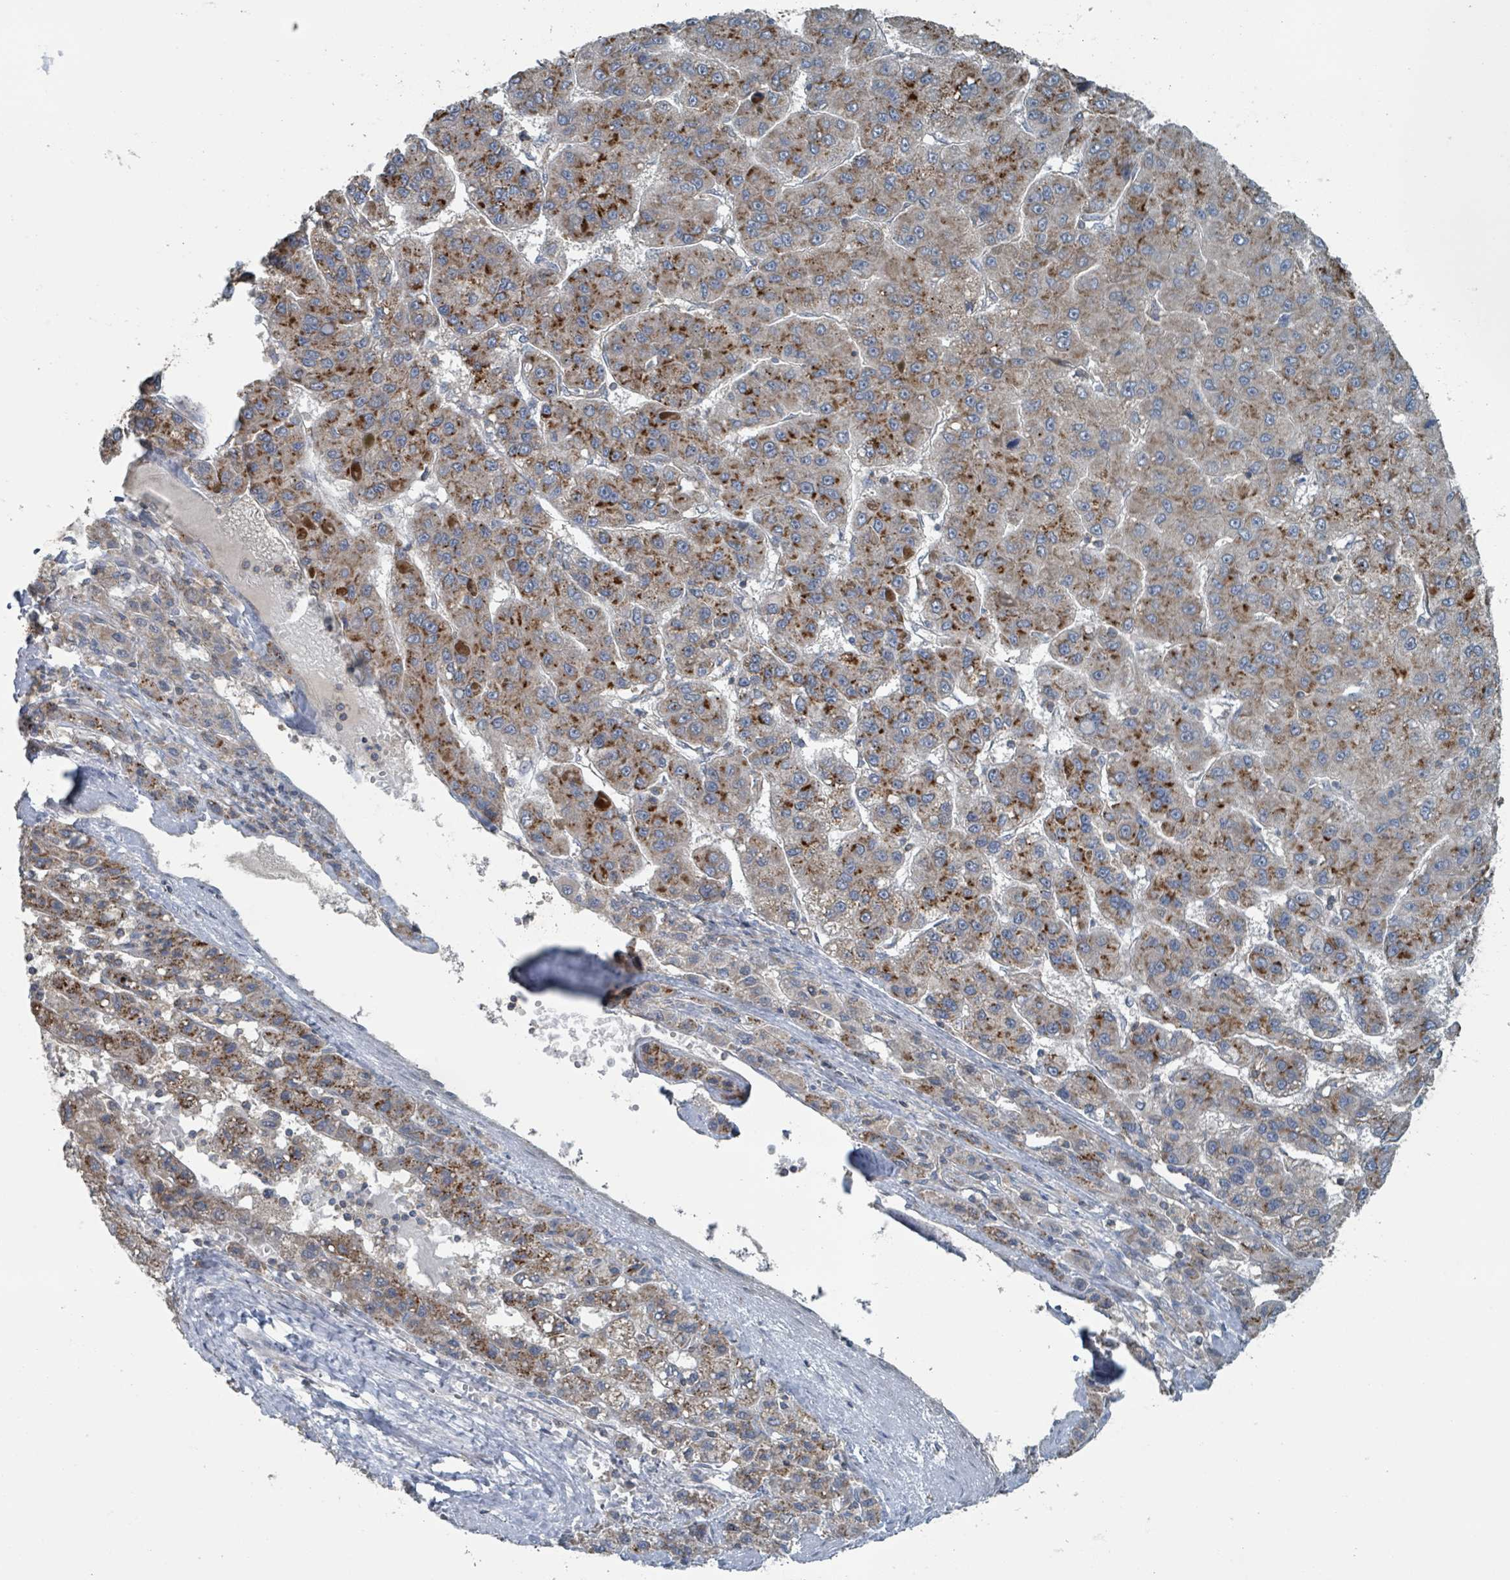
{"staining": {"intensity": "strong", "quantity": "25%-75%", "location": "cytoplasmic/membranous"}, "tissue": "liver cancer", "cell_type": "Tumor cells", "image_type": "cancer", "snomed": [{"axis": "morphology", "description": "Carcinoma, Hepatocellular, NOS"}, {"axis": "topography", "description": "Liver"}], "caption": "Protein staining exhibits strong cytoplasmic/membranous staining in approximately 25%-75% of tumor cells in liver hepatocellular carcinoma. Nuclei are stained in blue.", "gene": "ACBD4", "patient": {"sex": "female", "age": 82}}